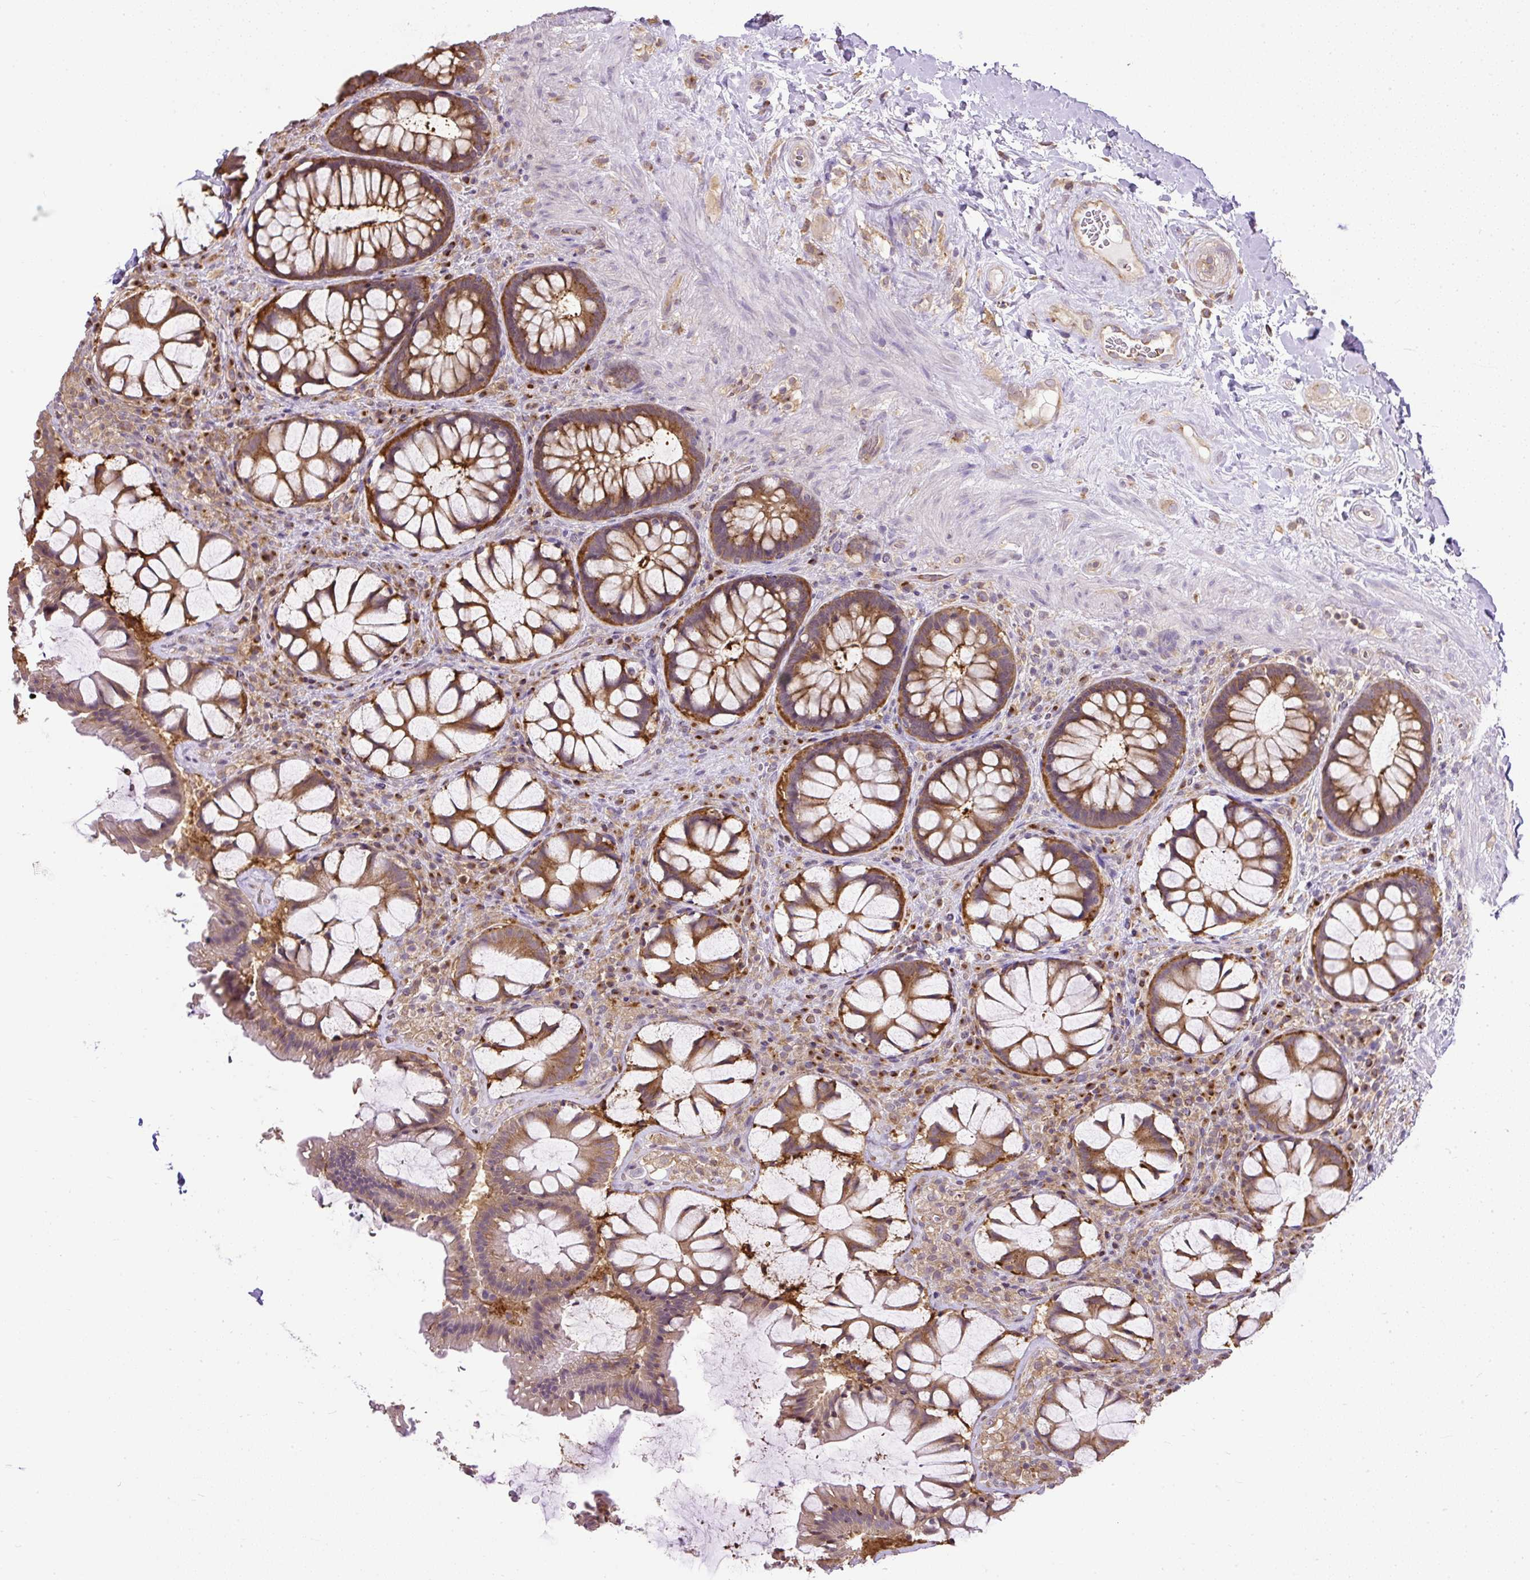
{"staining": {"intensity": "moderate", "quantity": ">75%", "location": "cytoplasmic/membranous"}, "tissue": "rectum", "cell_type": "Glandular cells", "image_type": "normal", "snomed": [{"axis": "morphology", "description": "Normal tissue, NOS"}, {"axis": "topography", "description": "Rectum"}], "caption": "Protein analysis of unremarkable rectum demonstrates moderate cytoplasmic/membranous positivity in about >75% of glandular cells. (Brightfield microscopy of DAB IHC at high magnification).", "gene": "SMC4", "patient": {"sex": "female", "age": 58}}